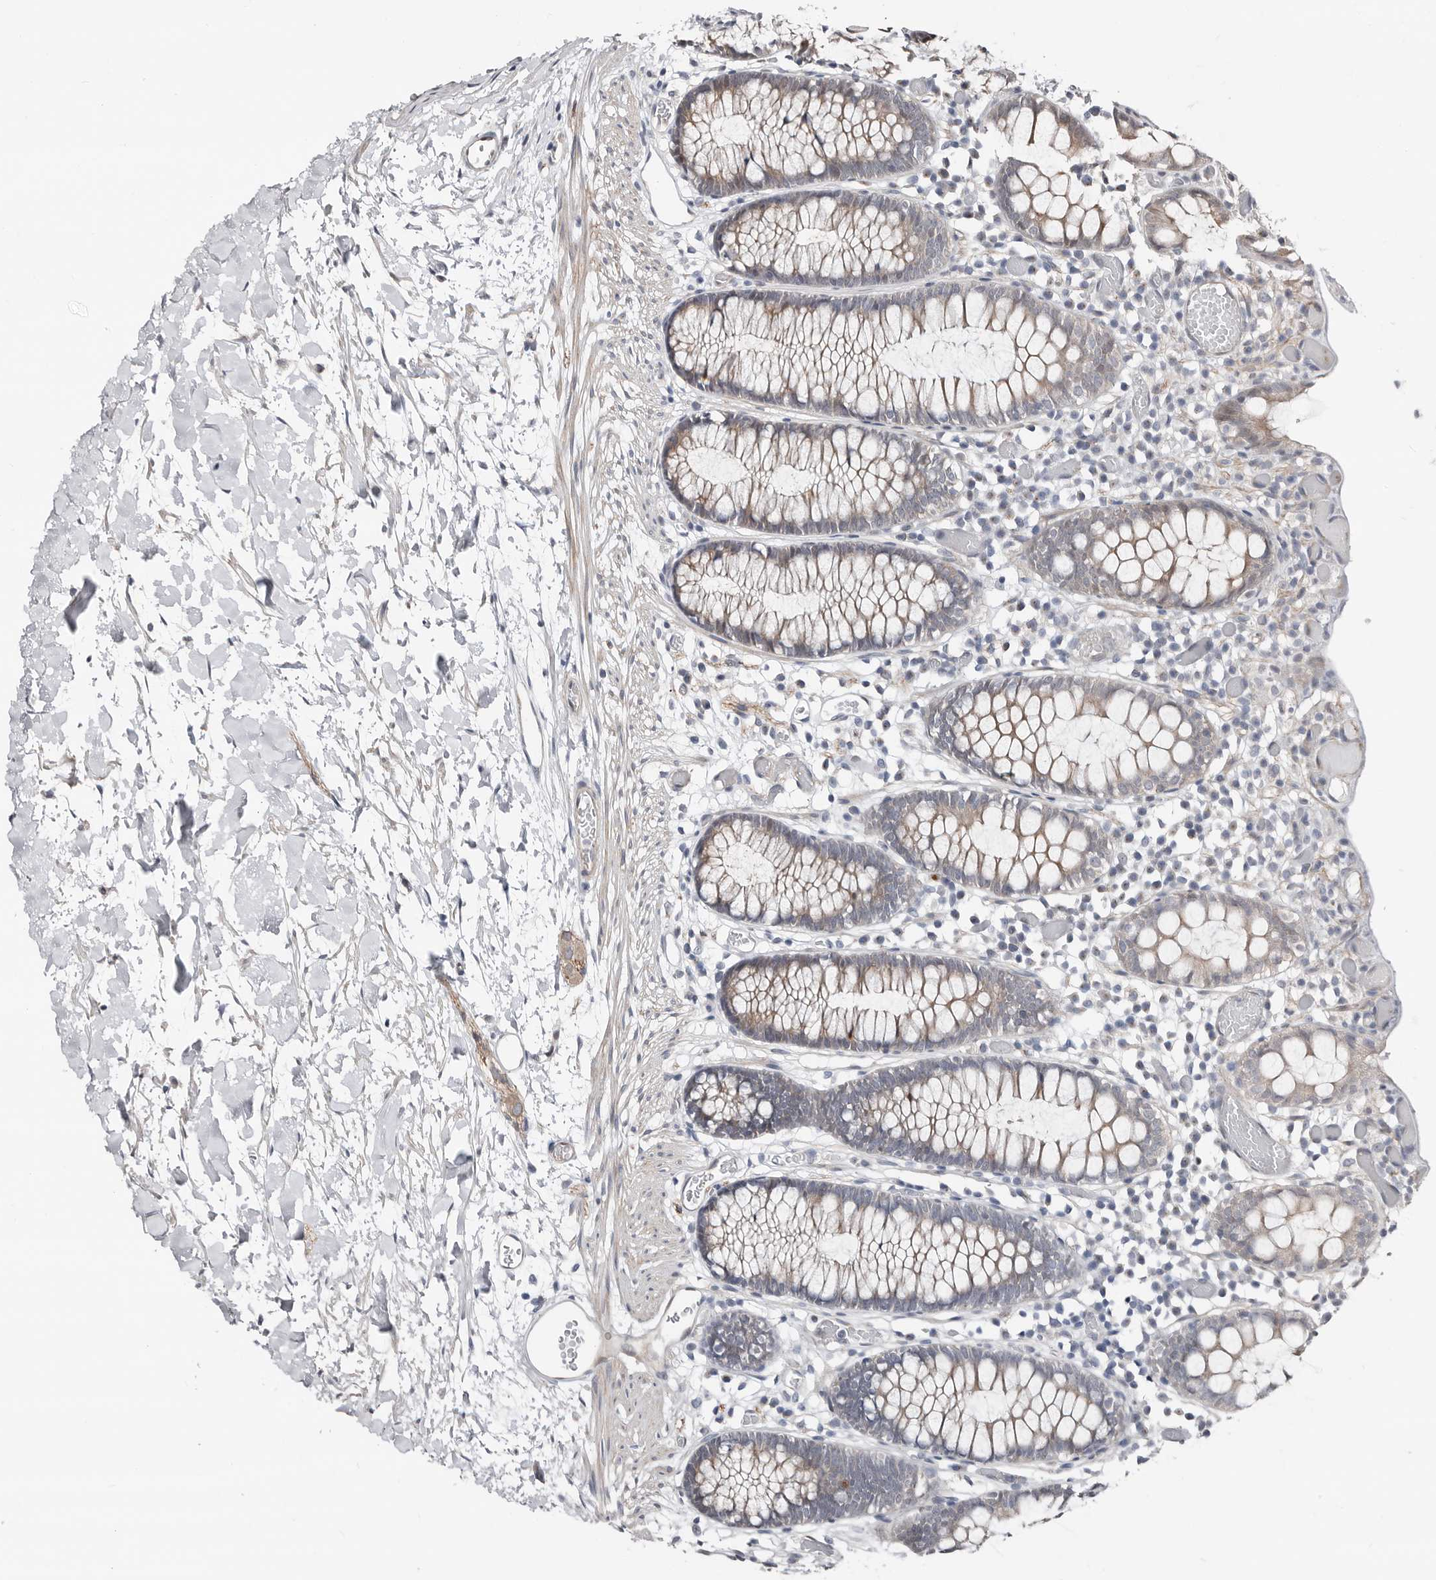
{"staining": {"intensity": "negative", "quantity": "none", "location": "none"}, "tissue": "colon", "cell_type": "Endothelial cells", "image_type": "normal", "snomed": [{"axis": "morphology", "description": "Normal tissue, NOS"}, {"axis": "topography", "description": "Colon"}], "caption": "An image of colon stained for a protein exhibits no brown staining in endothelial cells. (Immunohistochemistry, brightfield microscopy, high magnification).", "gene": "ASRGL1", "patient": {"sex": "male", "age": 14}}